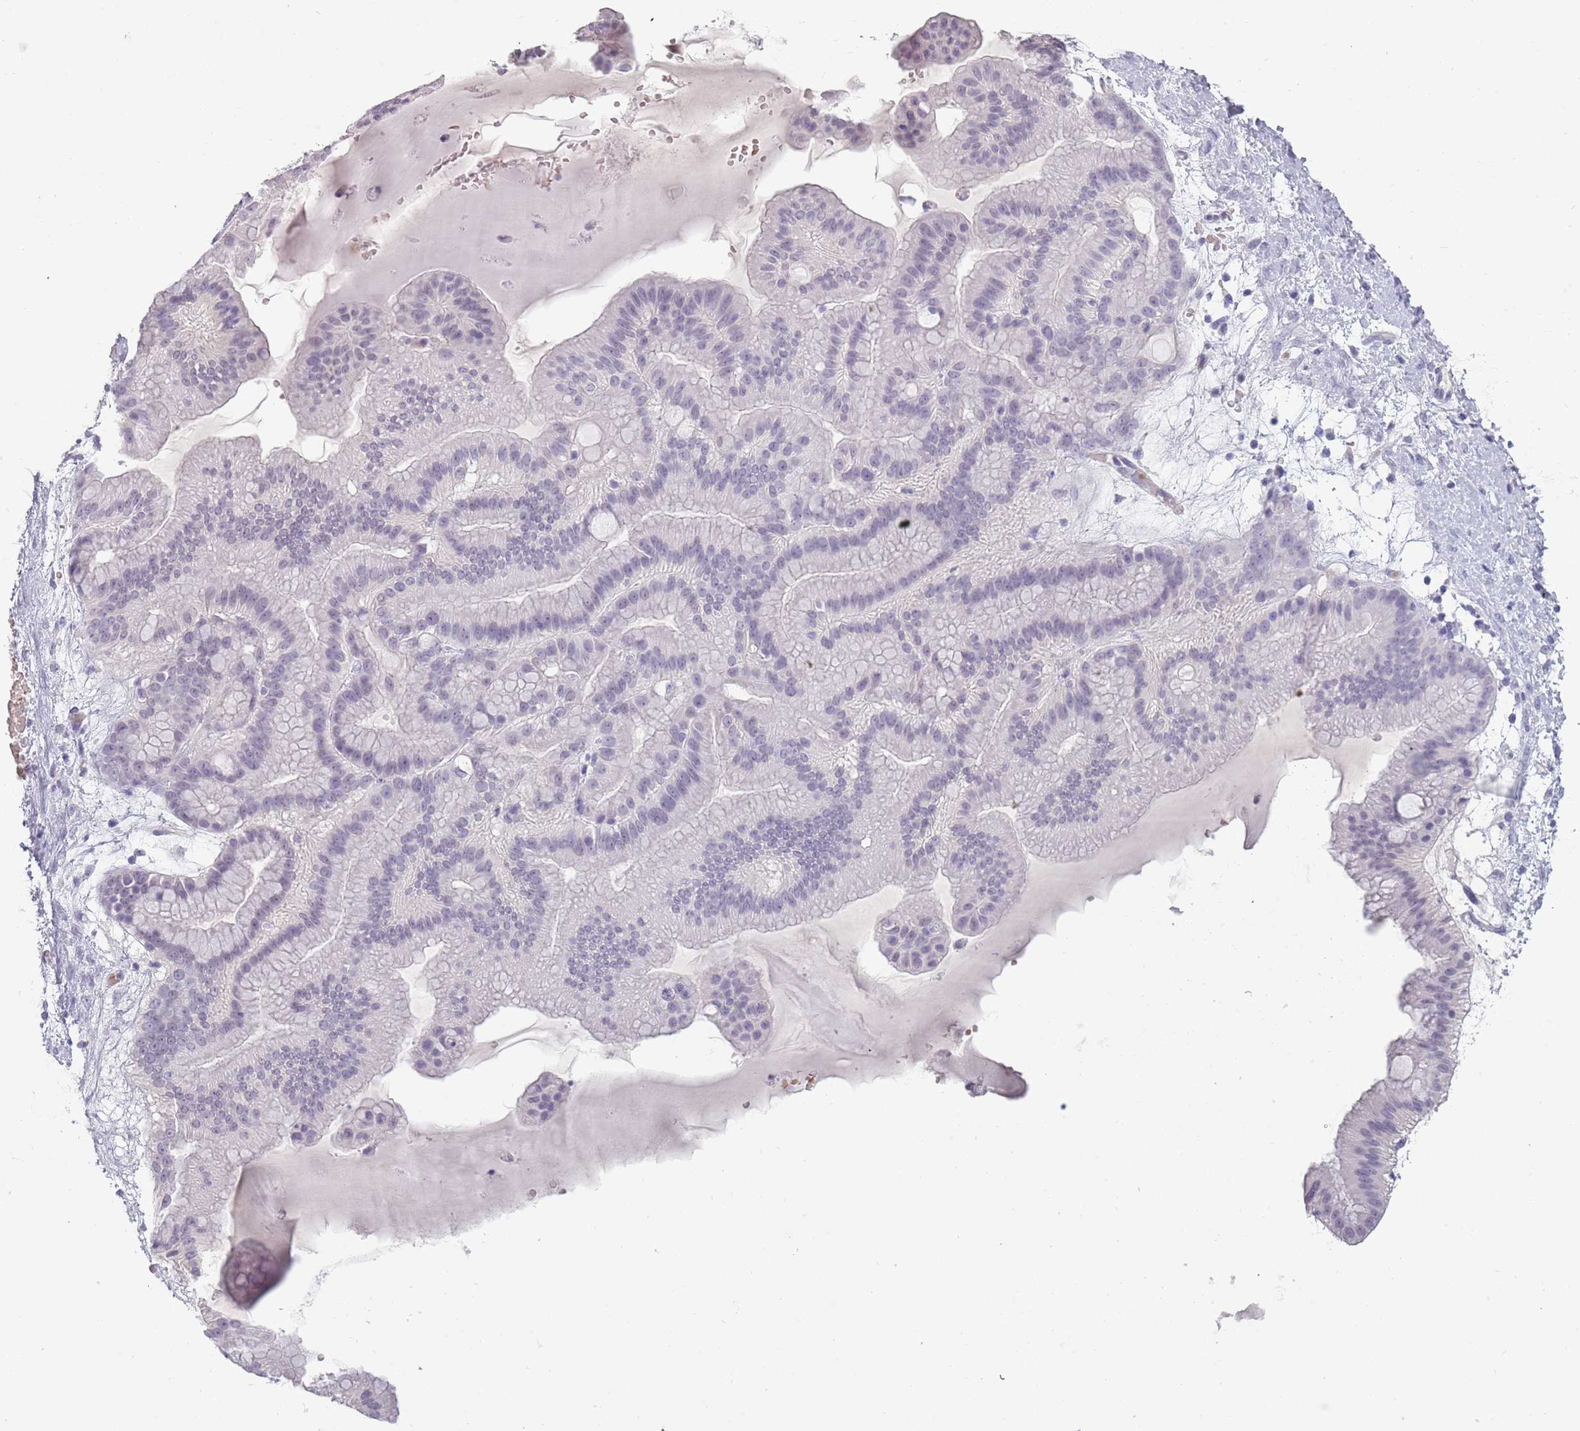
{"staining": {"intensity": "negative", "quantity": "none", "location": "none"}, "tissue": "ovarian cancer", "cell_type": "Tumor cells", "image_type": "cancer", "snomed": [{"axis": "morphology", "description": "Cystadenocarcinoma, mucinous, NOS"}, {"axis": "topography", "description": "Ovary"}], "caption": "Ovarian mucinous cystadenocarcinoma was stained to show a protein in brown. There is no significant expression in tumor cells.", "gene": "PIEZO1", "patient": {"sex": "female", "age": 61}}